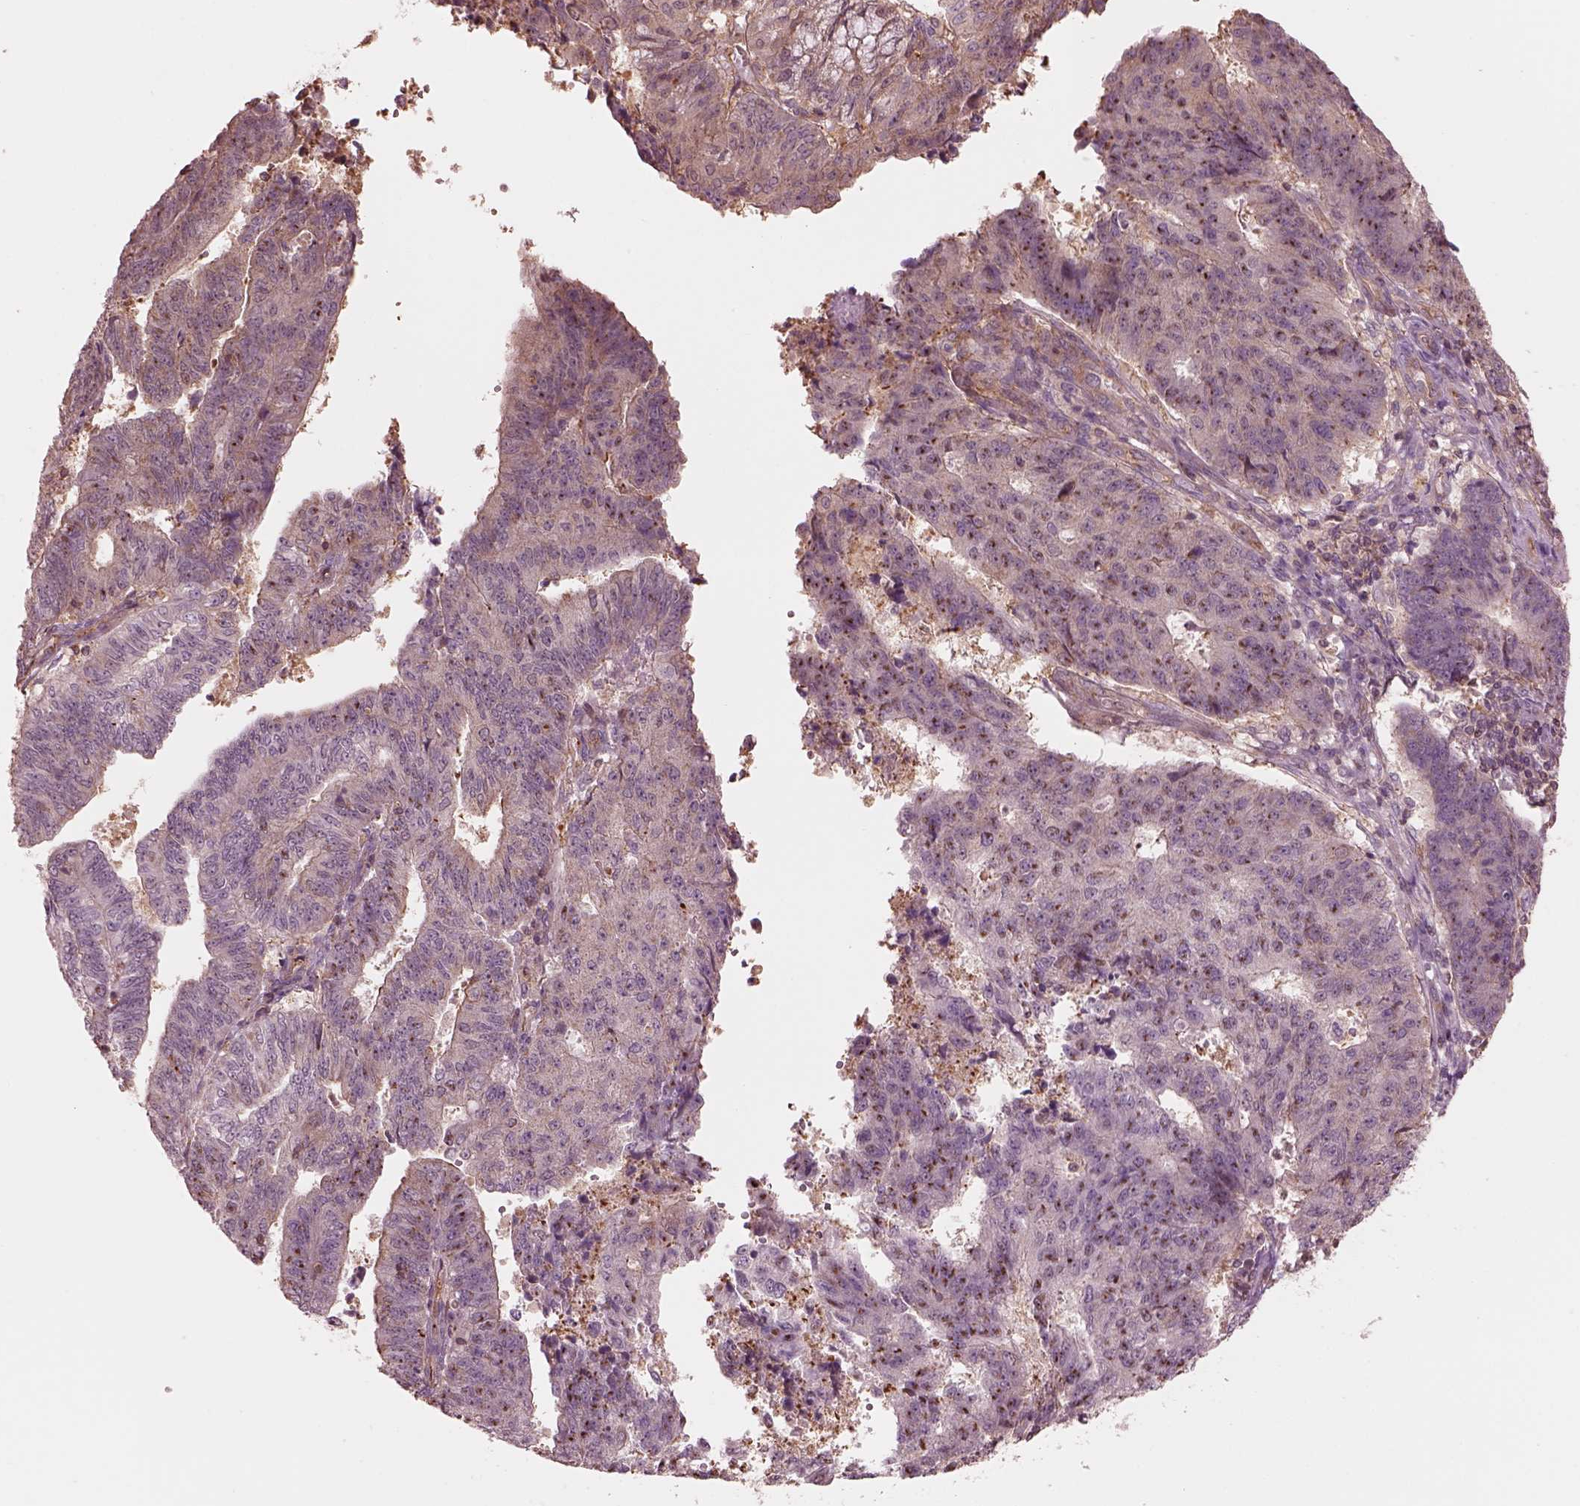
{"staining": {"intensity": "moderate", "quantity": "<25%", "location": "cytoplasmic/membranous"}, "tissue": "endometrial cancer", "cell_type": "Tumor cells", "image_type": "cancer", "snomed": [{"axis": "morphology", "description": "Adenocarcinoma, NOS"}, {"axis": "topography", "description": "Endometrium"}], "caption": "Protein staining demonstrates moderate cytoplasmic/membranous positivity in about <25% of tumor cells in endometrial cancer (adenocarcinoma). The protein is stained brown, and the nuclei are stained in blue (DAB IHC with brightfield microscopy, high magnification).", "gene": "STK33", "patient": {"sex": "female", "age": 82}}